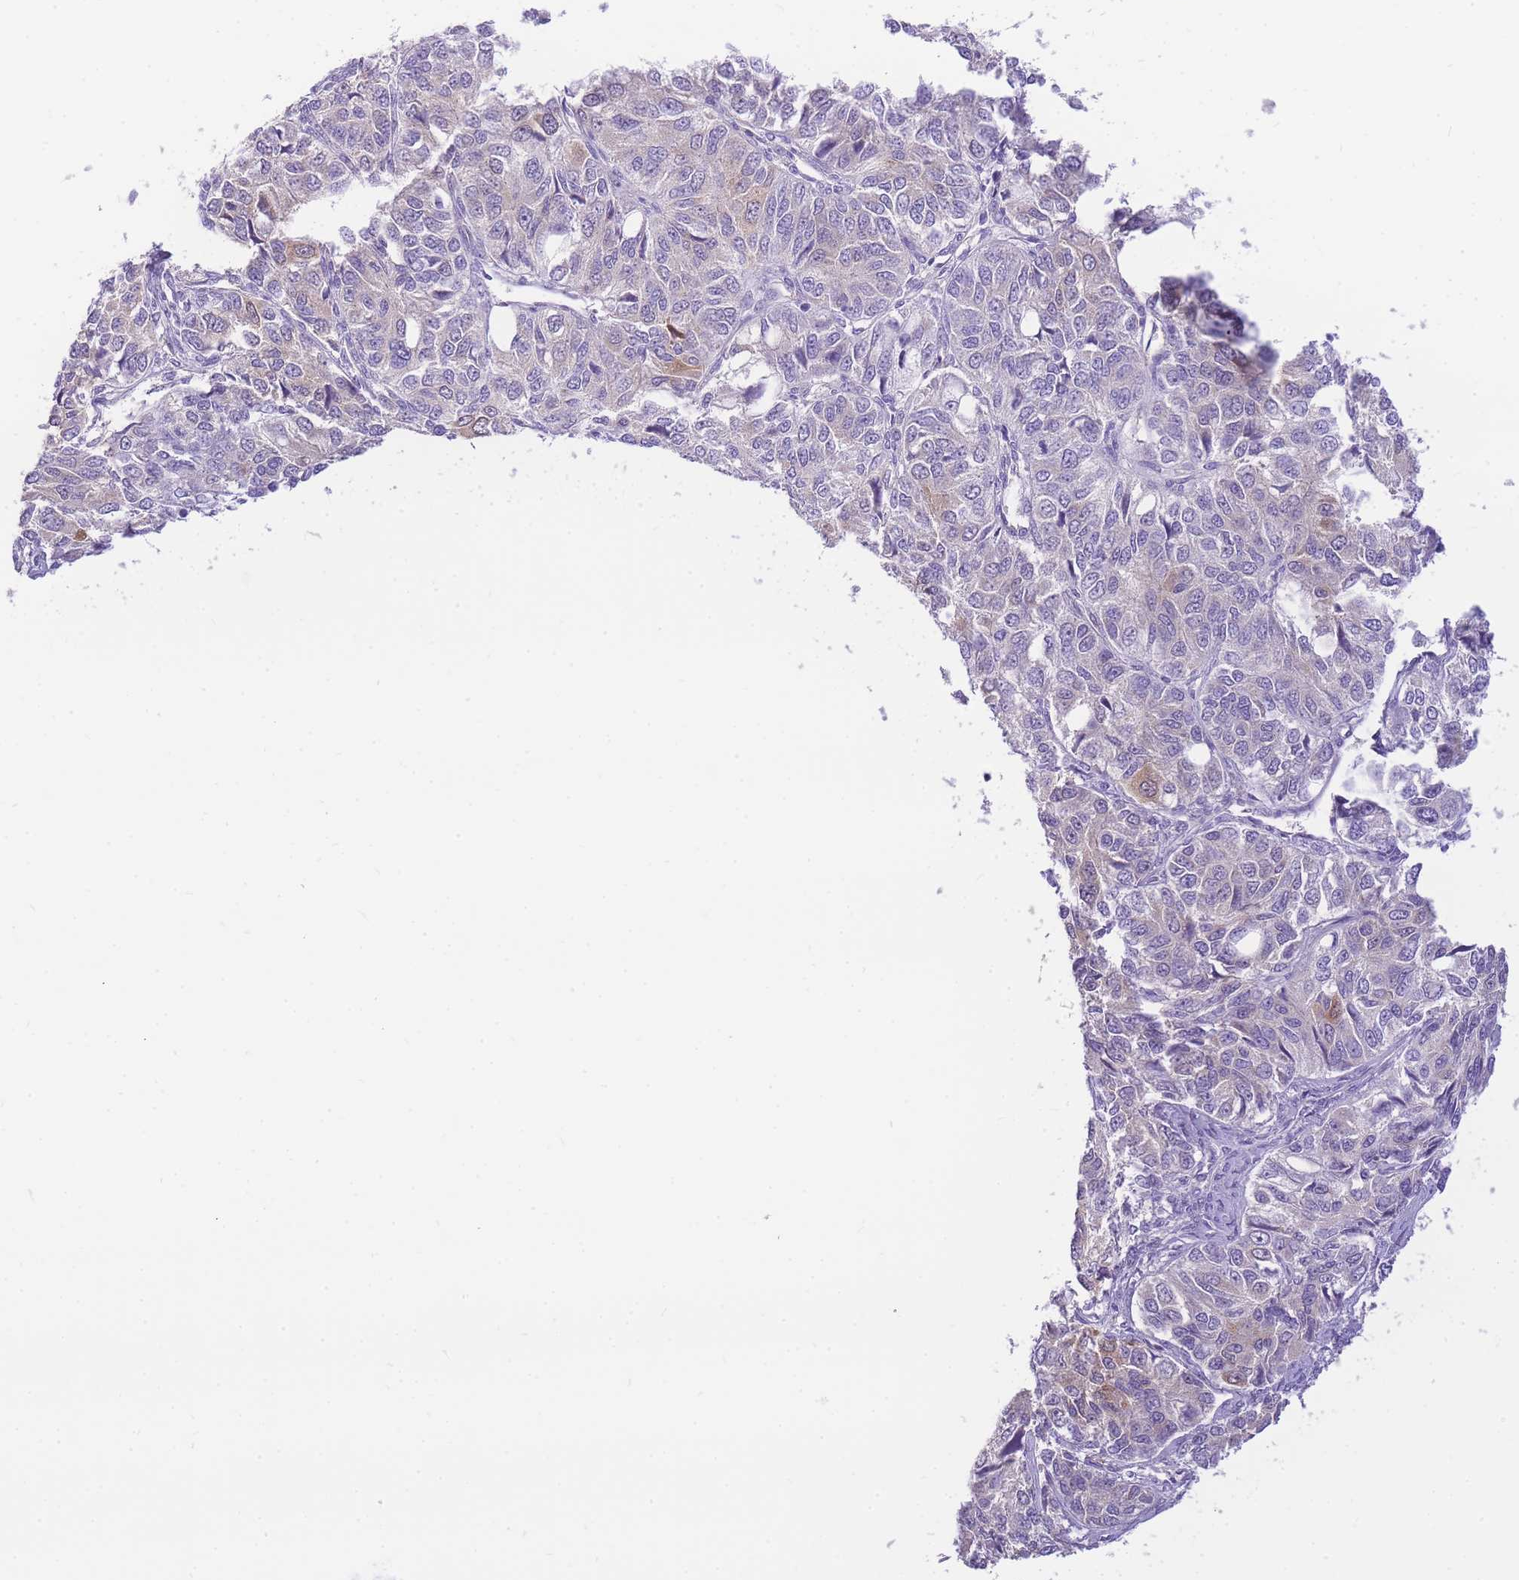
{"staining": {"intensity": "negative", "quantity": "none", "location": "none"}, "tissue": "ovarian cancer", "cell_type": "Tumor cells", "image_type": "cancer", "snomed": [{"axis": "morphology", "description": "Carcinoma, endometroid"}, {"axis": "topography", "description": "Ovary"}], "caption": "Immunohistochemistry of ovarian endometroid carcinoma exhibits no positivity in tumor cells.", "gene": "S100PBP", "patient": {"sex": "female", "age": 51}}